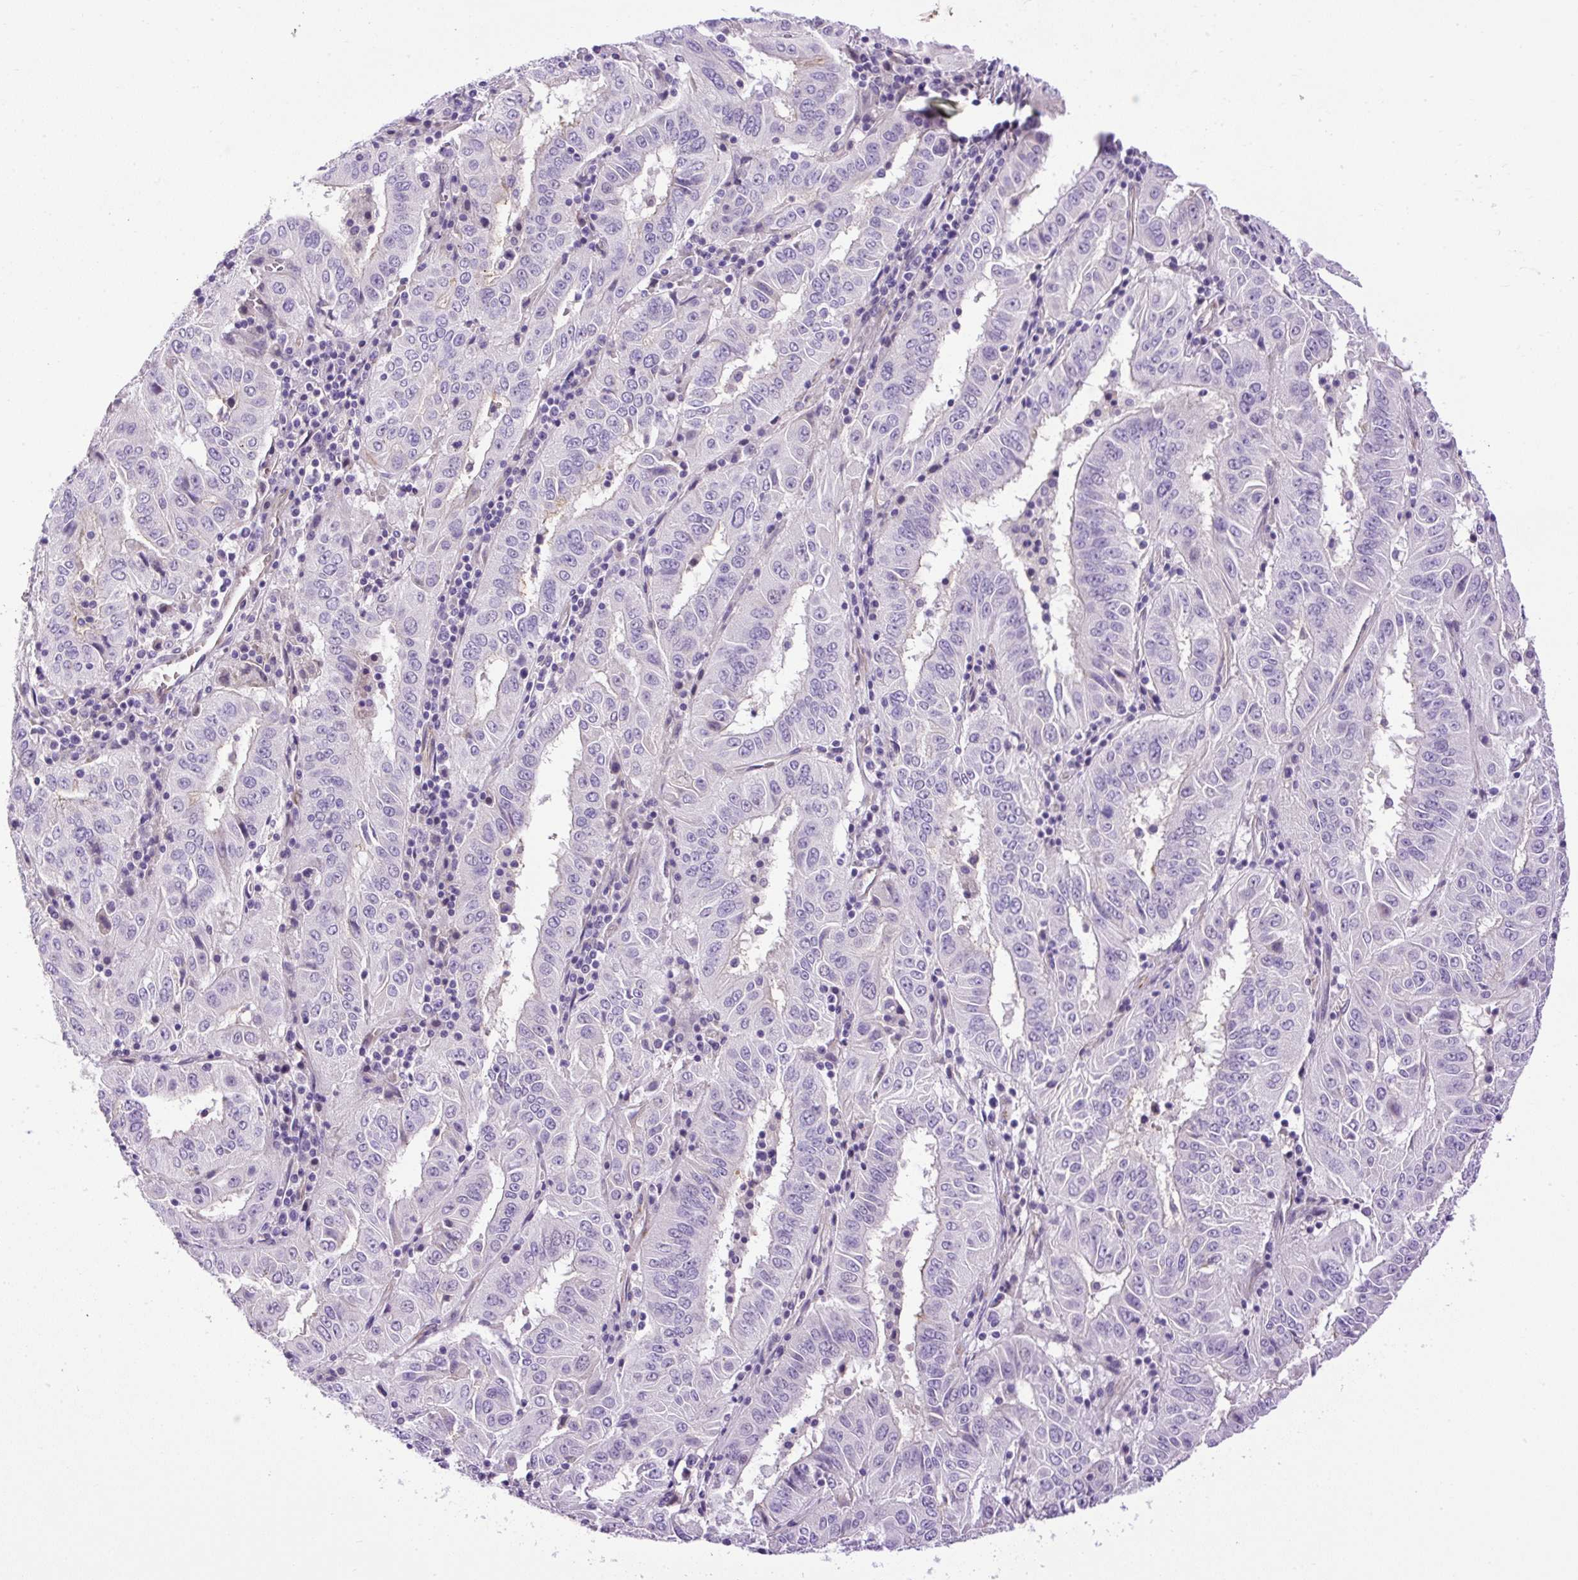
{"staining": {"intensity": "negative", "quantity": "none", "location": "none"}, "tissue": "pancreatic cancer", "cell_type": "Tumor cells", "image_type": "cancer", "snomed": [{"axis": "morphology", "description": "Adenocarcinoma, NOS"}, {"axis": "topography", "description": "Pancreas"}], "caption": "Immunohistochemistry (IHC) histopathology image of pancreatic cancer (adenocarcinoma) stained for a protein (brown), which reveals no staining in tumor cells.", "gene": "VWA7", "patient": {"sex": "male", "age": 63}}